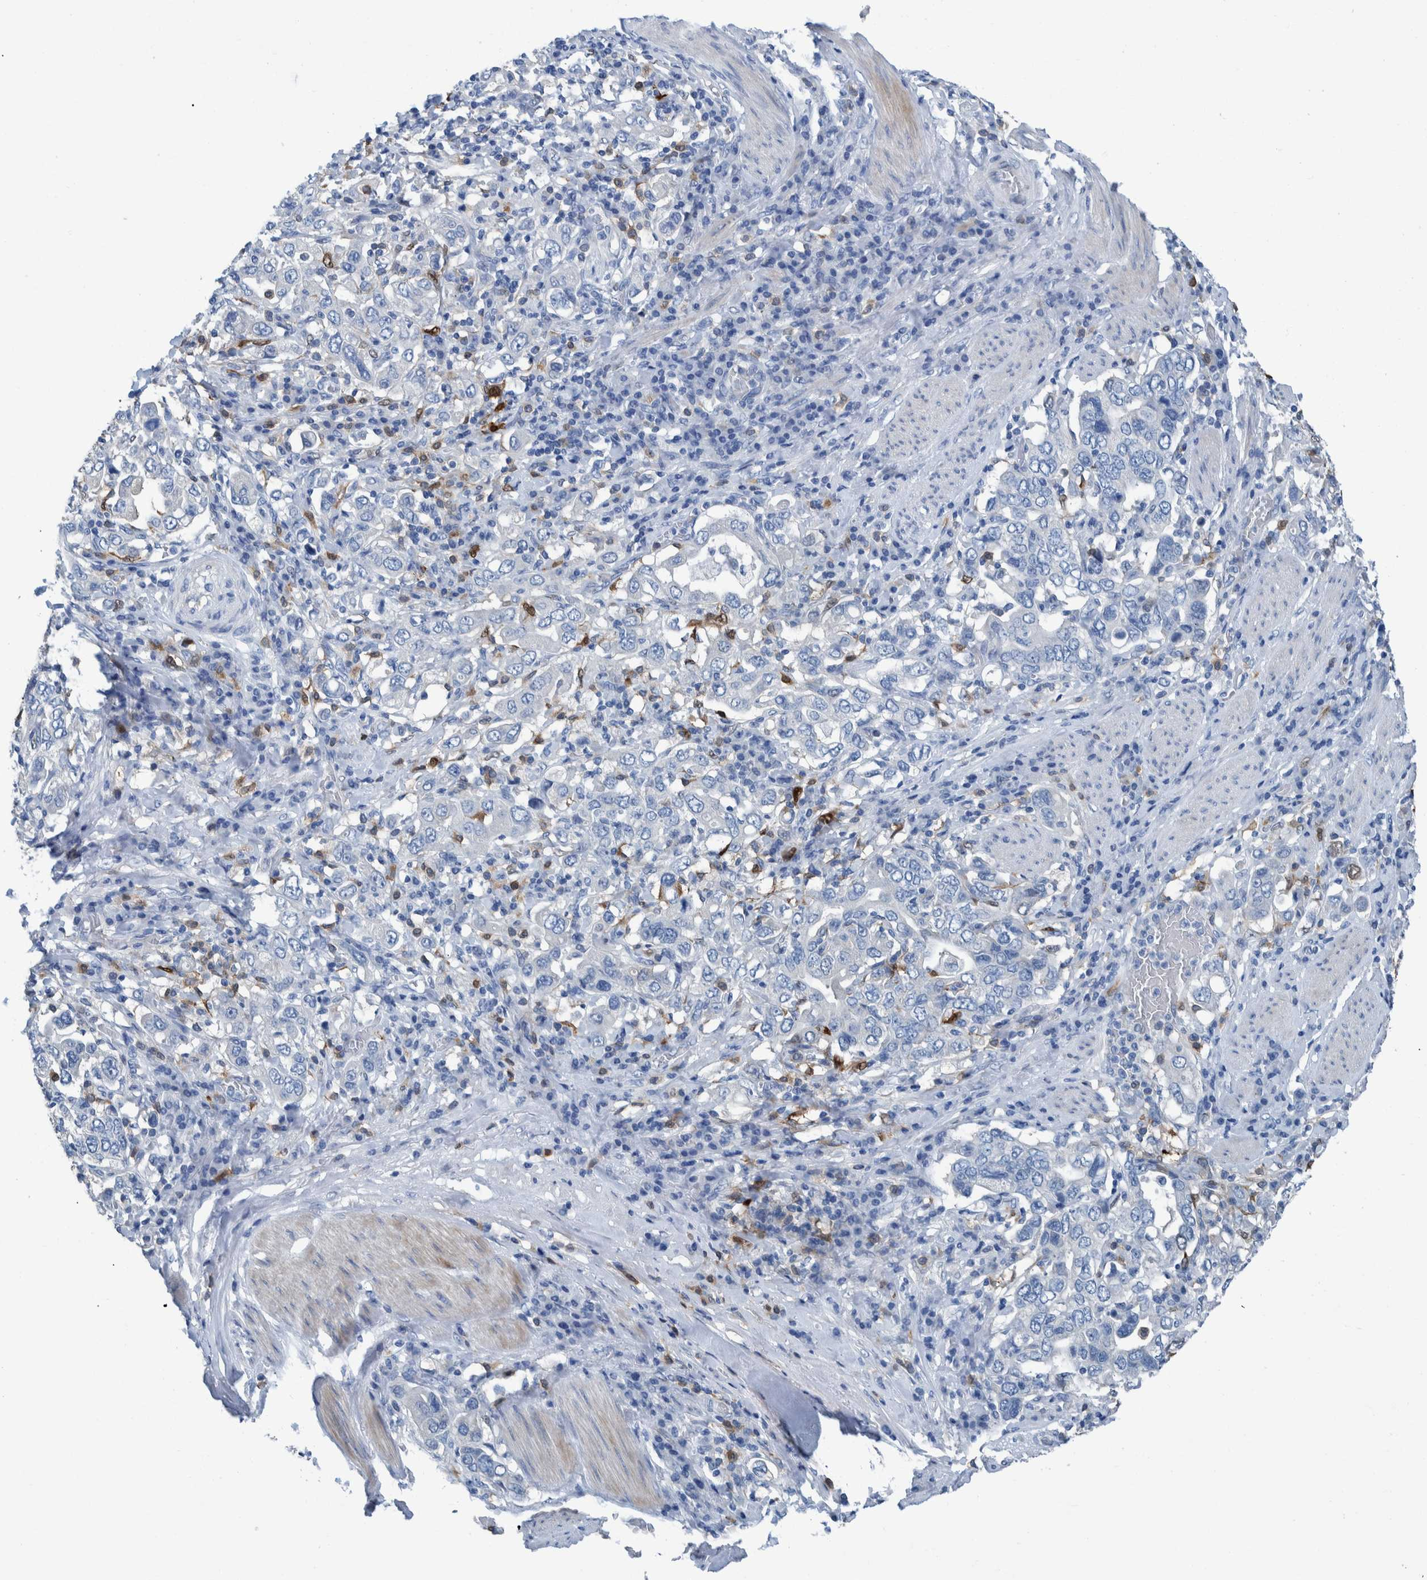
{"staining": {"intensity": "negative", "quantity": "none", "location": "none"}, "tissue": "stomach cancer", "cell_type": "Tumor cells", "image_type": "cancer", "snomed": [{"axis": "morphology", "description": "Adenocarcinoma, NOS"}, {"axis": "topography", "description": "Stomach, upper"}], "caption": "Histopathology image shows no significant protein expression in tumor cells of adenocarcinoma (stomach).", "gene": "IDO1", "patient": {"sex": "male", "age": 62}}